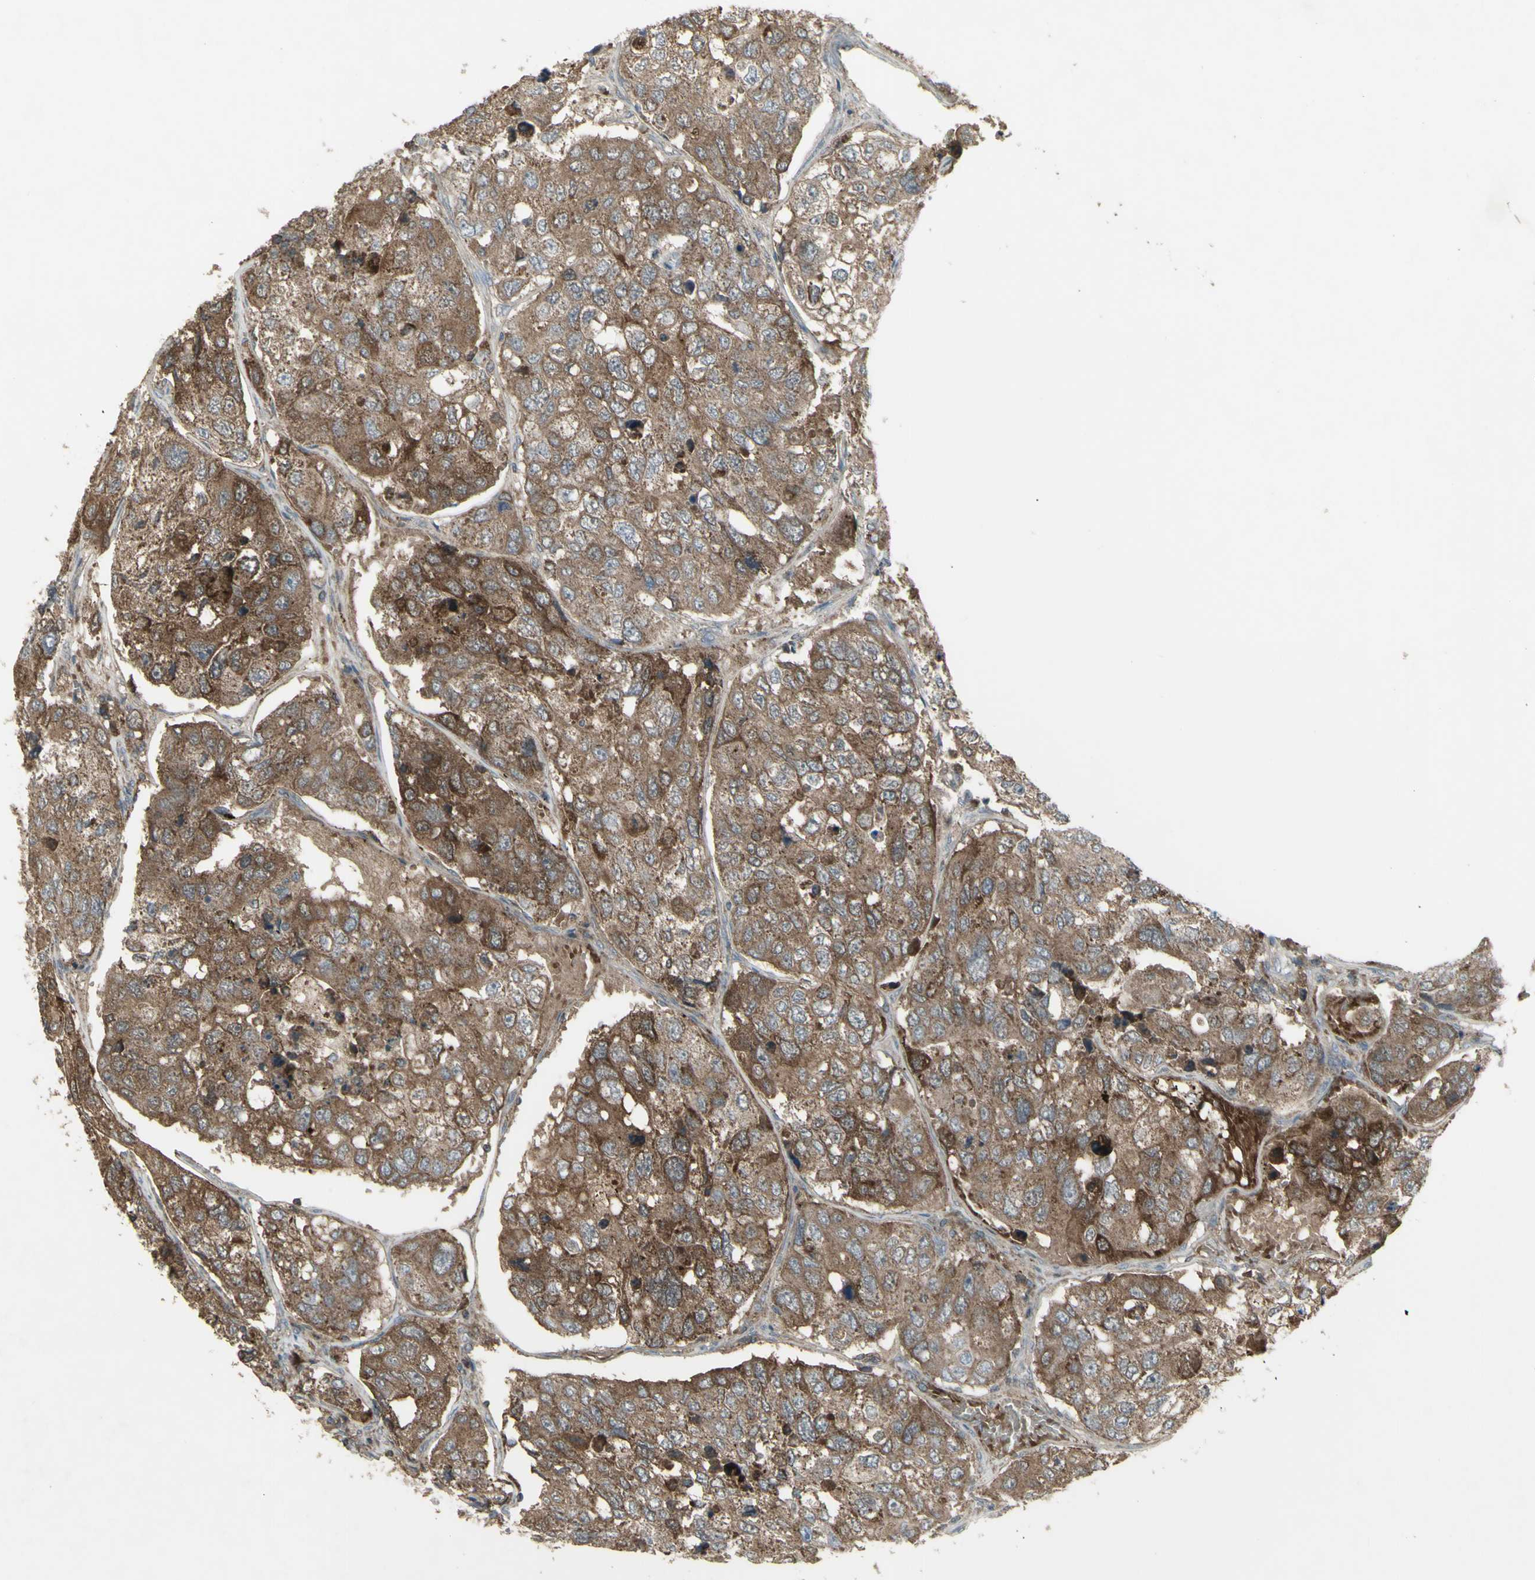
{"staining": {"intensity": "moderate", "quantity": ">75%", "location": "cytoplasmic/membranous"}, "tissue": "urothelial cancer", "cell_type": "Tumor cells", "image_type": "cancer", "snomed": [{"axis": "morphology", "description": "Urothelial carcinoma, High grade"}, {"axis": "topography", "description": "Lymph node"}, {"axis": "topography", "description": "Urinary bladder"}], "caption": "Immunohistochemistry (IHC) of urothelial carcinoma (high-grade) displays medium levels of moderate cytoplasmic/membranous expression in about >75% of tumor cells.", "gene": "SHC1", "patient": {"sex": "male", "age": 51}}